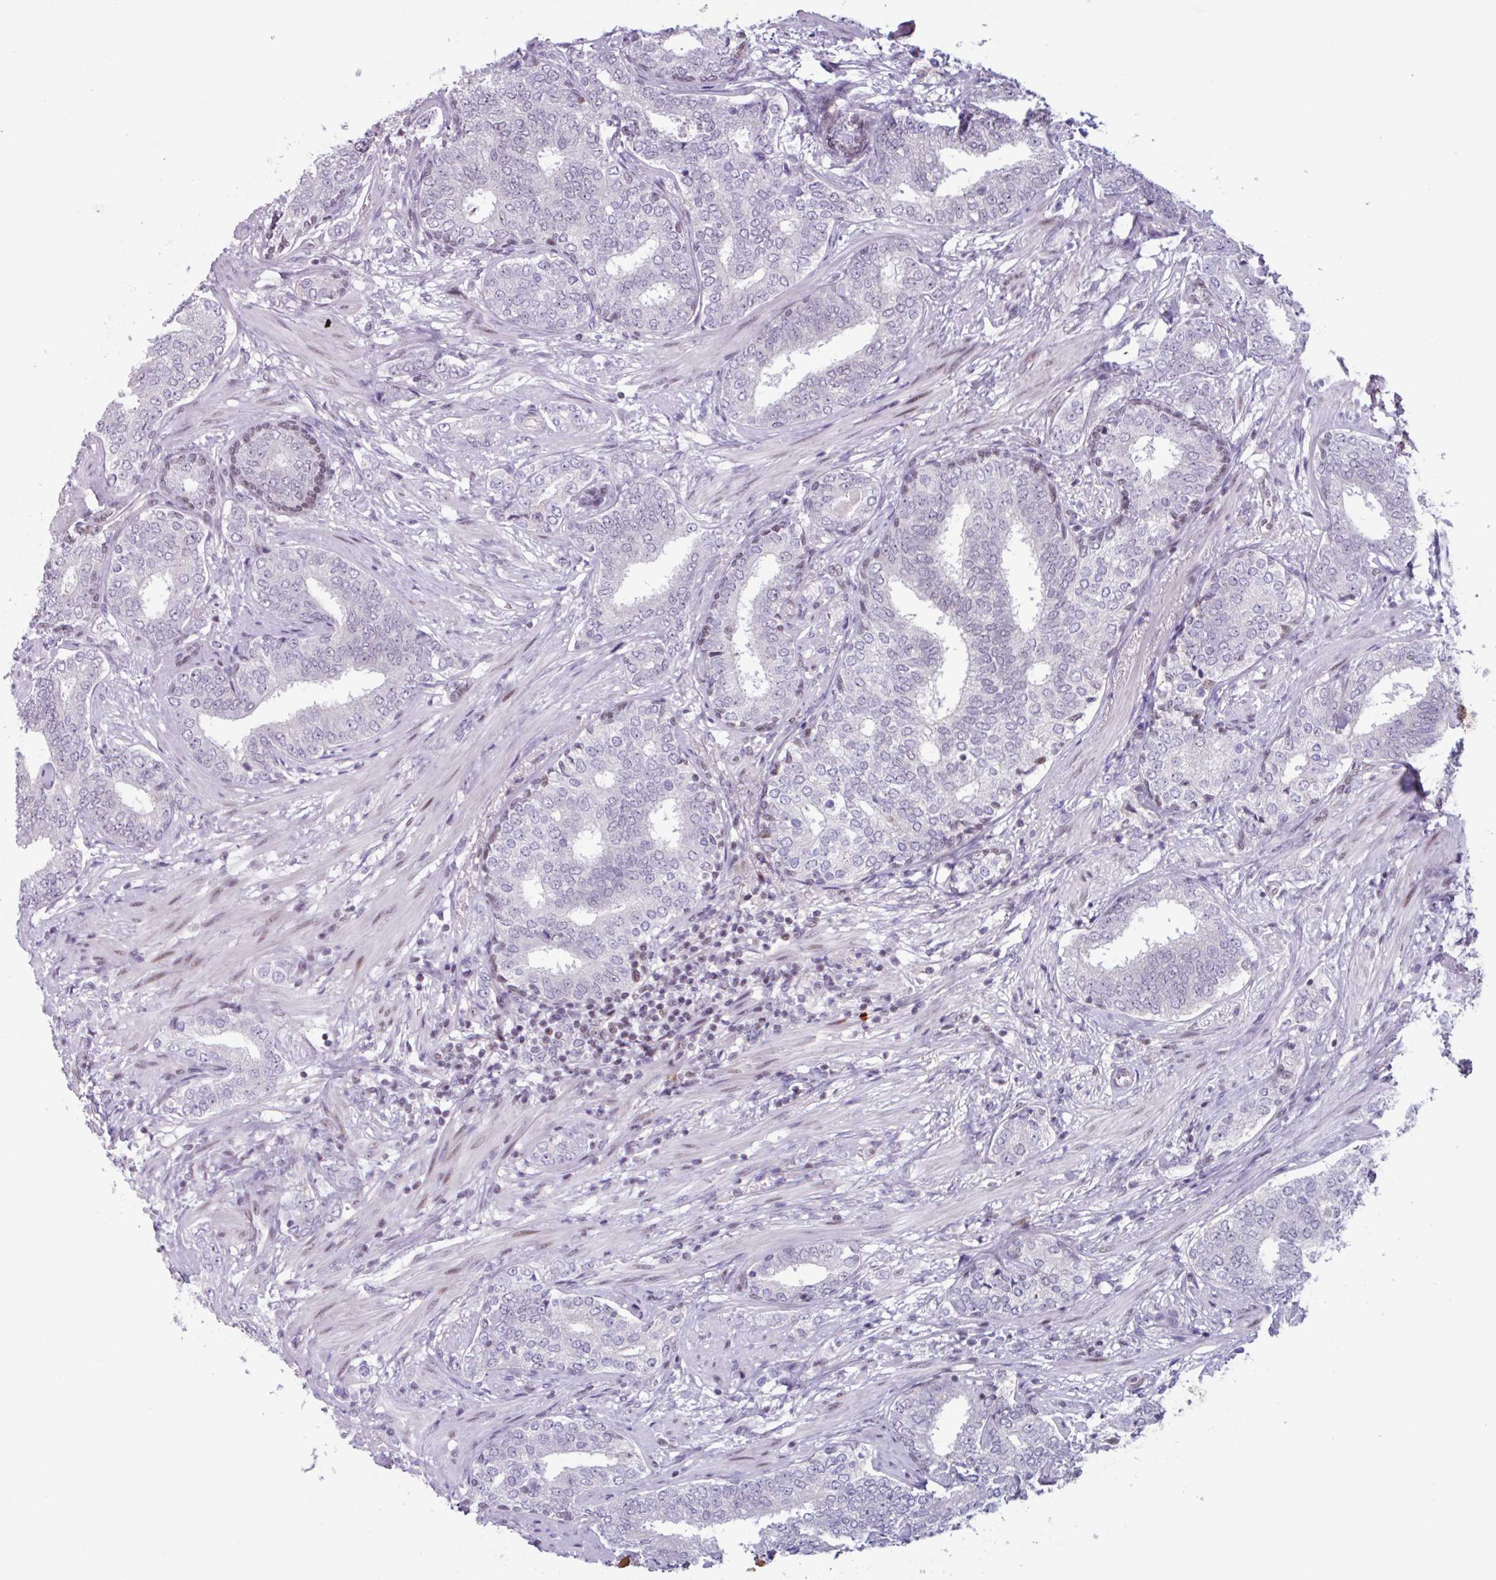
{"staining": {"intensity": "negative", "quantity": "none", "location": "none"}, "tissue": "prostate cancer", "cell_type": "Tumor cells", "image_type": "cancer", "snomed": [{"axis": "morphology", "description": "Adenocarcinoma, High grade"}, {"axis": "topography", "description": "Prostate"}], "caption": "This photomicrograph is of prostate cancer (adenocarcinoma (high-grade)) stained with IHC to label a protein in brown with the nuclei are counter-stained blue. There is no staining in tumor cells. The staining is performed using DAB (3,3'-diaminobenzidine) brown chromogen with nuclei counter-stained in using hematoxylin.", "gene": "ZNF575", "patient": {"sex": "male", "age": 72}}